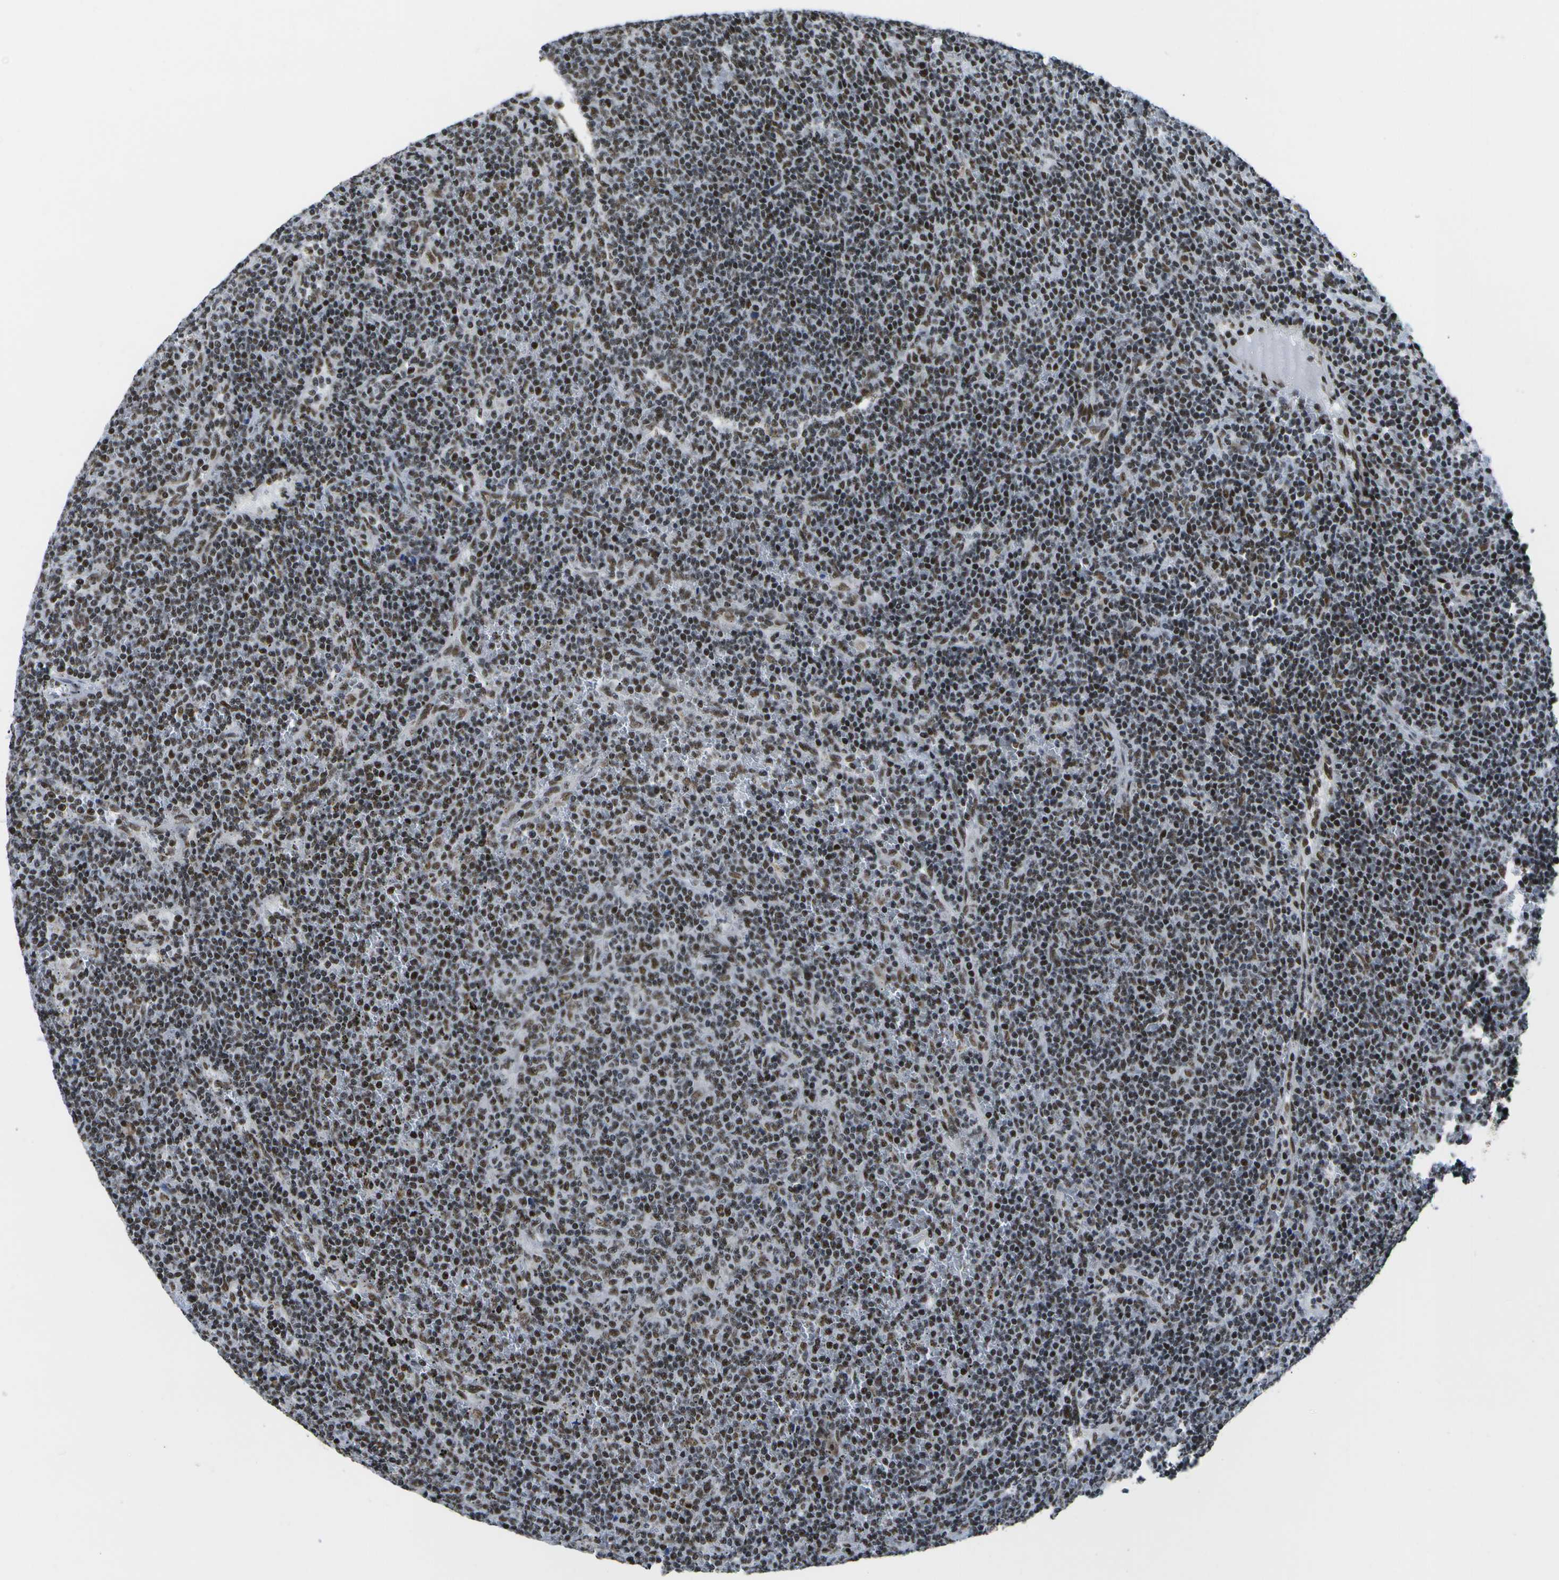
{"staining": {"intensity": "strong", "quantity": ">75%", "location": "nuclear"}, "tissue": "lymphoma", "cell_type": "Tumor cells", "image_type": "cancer", "snomed": [{"axis": "morphology", "description": "Malignant lymphoma, non-Hodgkin's type, Low grade"}, {"axis": "topography", "description": "Spleen"}], "caption": "Lymphoma was stained to show a protein in brown. There is high levels of strong nuclear expression in about >75% of tumor cells. The staining was performed using DAB (3,3'-diaminobenzidine), with brown indicating positive protein expression. Nuclei are stained blue with hematoxylin.", "gene": "NSRP1", "patient": {"sex": "female", "age": 50}}